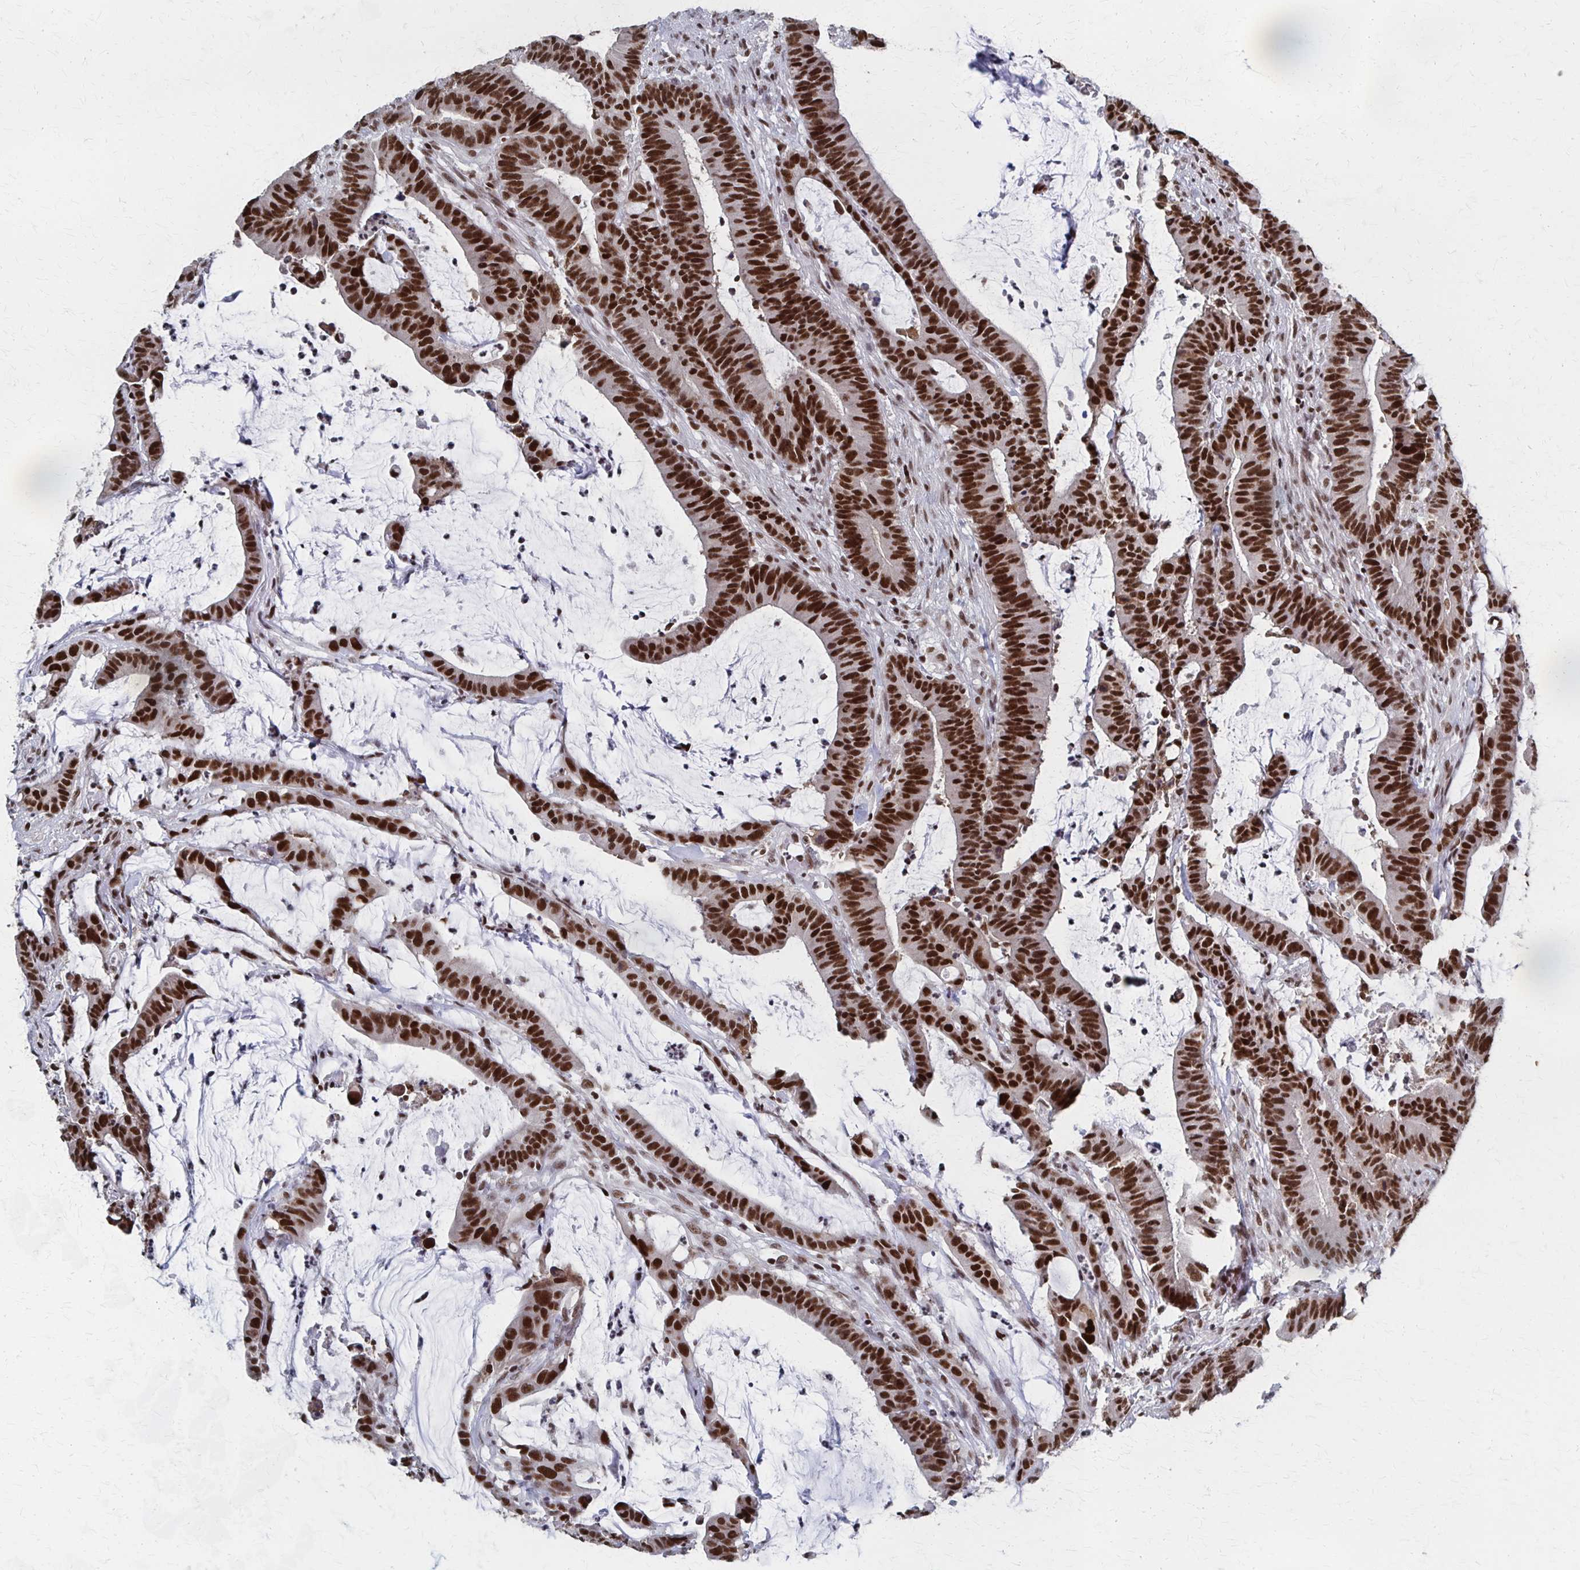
{"staining": {"intensity": "strong", "quantity": ">75%", "location": "nuclear"}, "tissue": "colorectal cancer", "cell_type": "Tumor cells", "image_type": "cancer", "snomed": [{"axis": "morphology", "description": "Adenocarcinoma, NOS"}, {"axis": "topography", "description": "Colon"}], "caption": "Immunohistochemistry of adenocarcinoma (colorectal) demonstrates high levels of strong nuclear expression in about >75% of tumor cells. (DAB (3,3'-diaminobenzidine) = brown stain, brightfield microscopy at high magnification).", "gene": "GTF2B", "patient": {"sex": "female", "age": 78}}